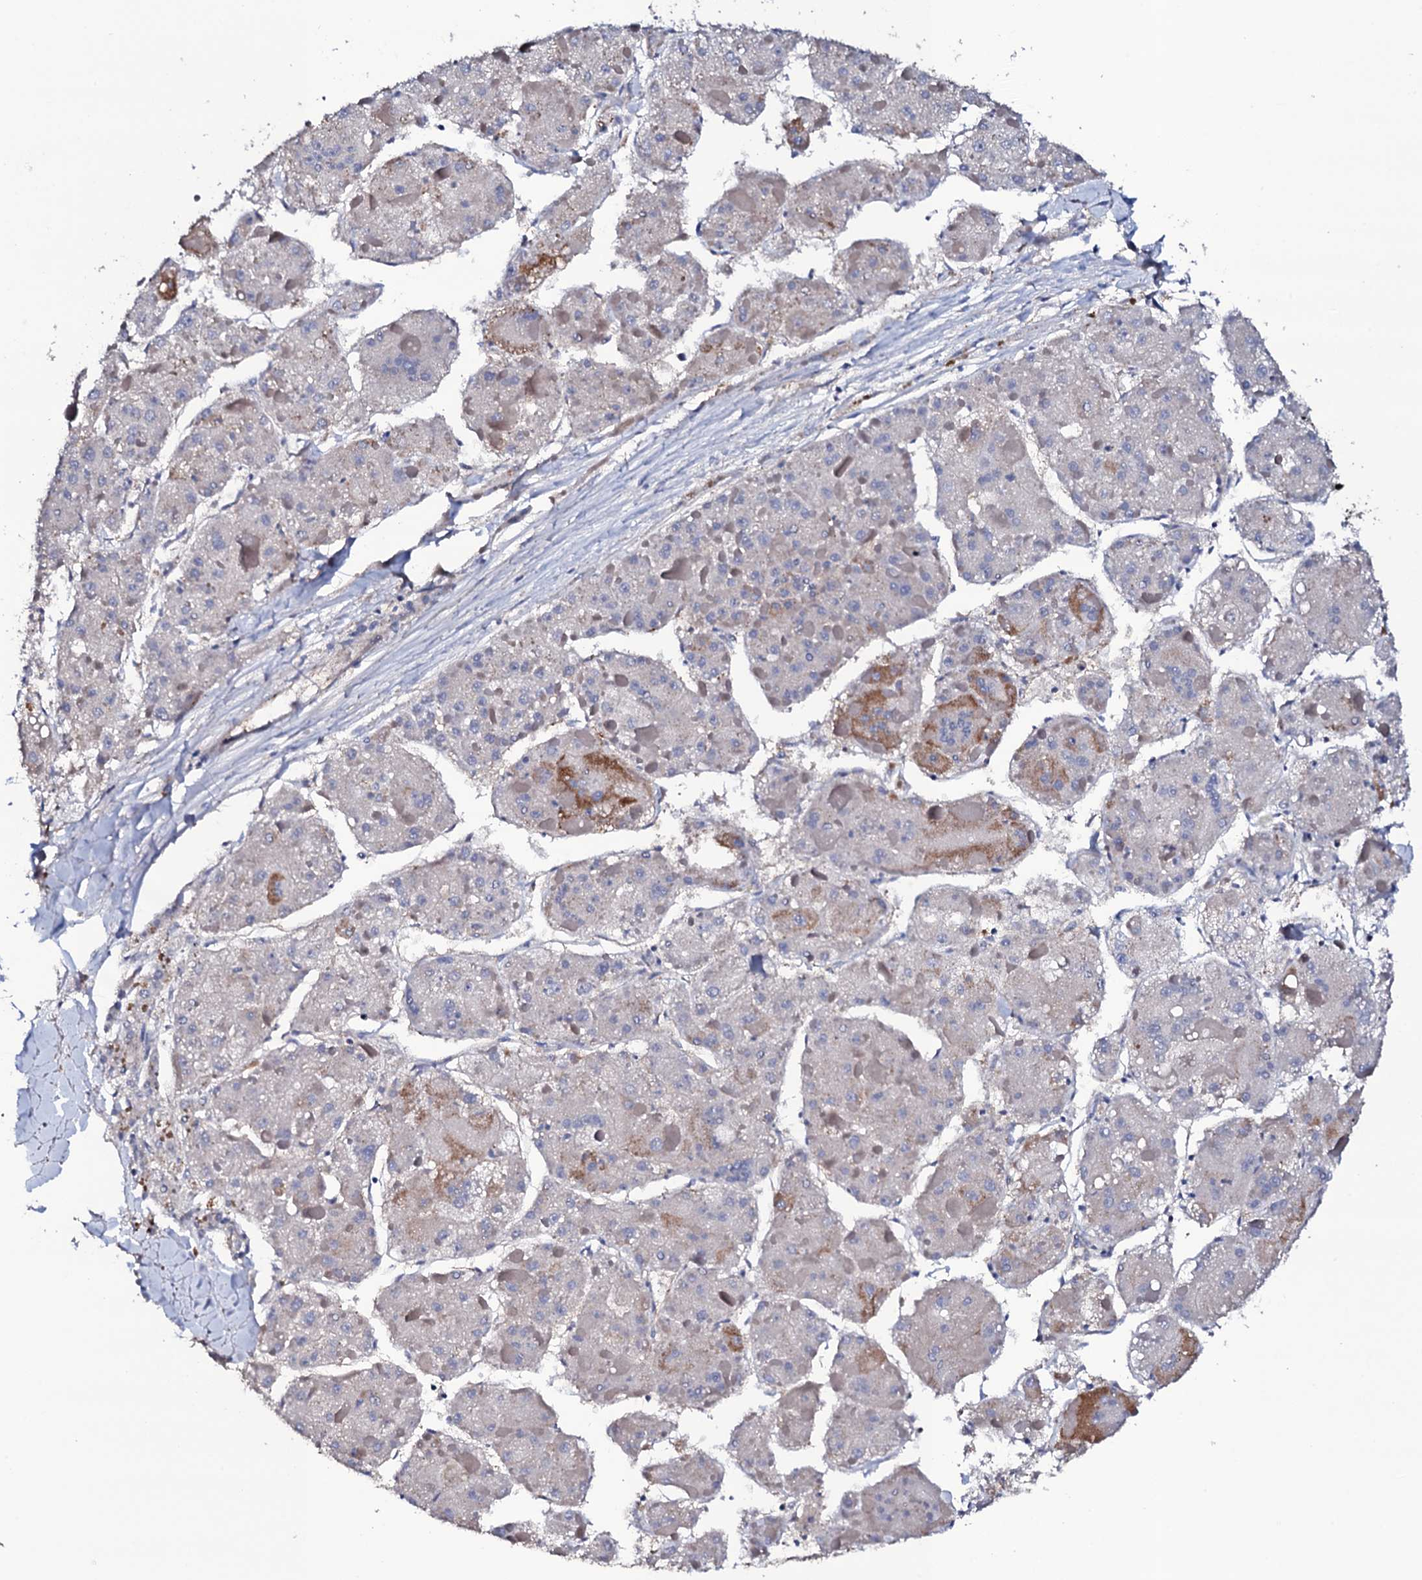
{"staining": {"intensity": "moderate", "quantity": "<25%", "location": "cytoplasmic/membranous"}, "tissue": "liver cancer", "cell_type": "Tumor cells", "image_type": "cancer", "snomed": [{"axis": "morphology", "description": "Carcinoma, Hepatocellular, NOS"}, {"axis": "topography", "description": "Liver"}], "caption": "DAB immunohistochemical staining of human hepatocellular carcinoma (liver) exhibits moderate cytoplasmic/membranous protein positivity in approximately <25% of tumor cells. Ihc stains the protein in brown and the nuclei are stained blue.", "gene": "TCAF2", "patient": {"sex": "female", "age": 73}}